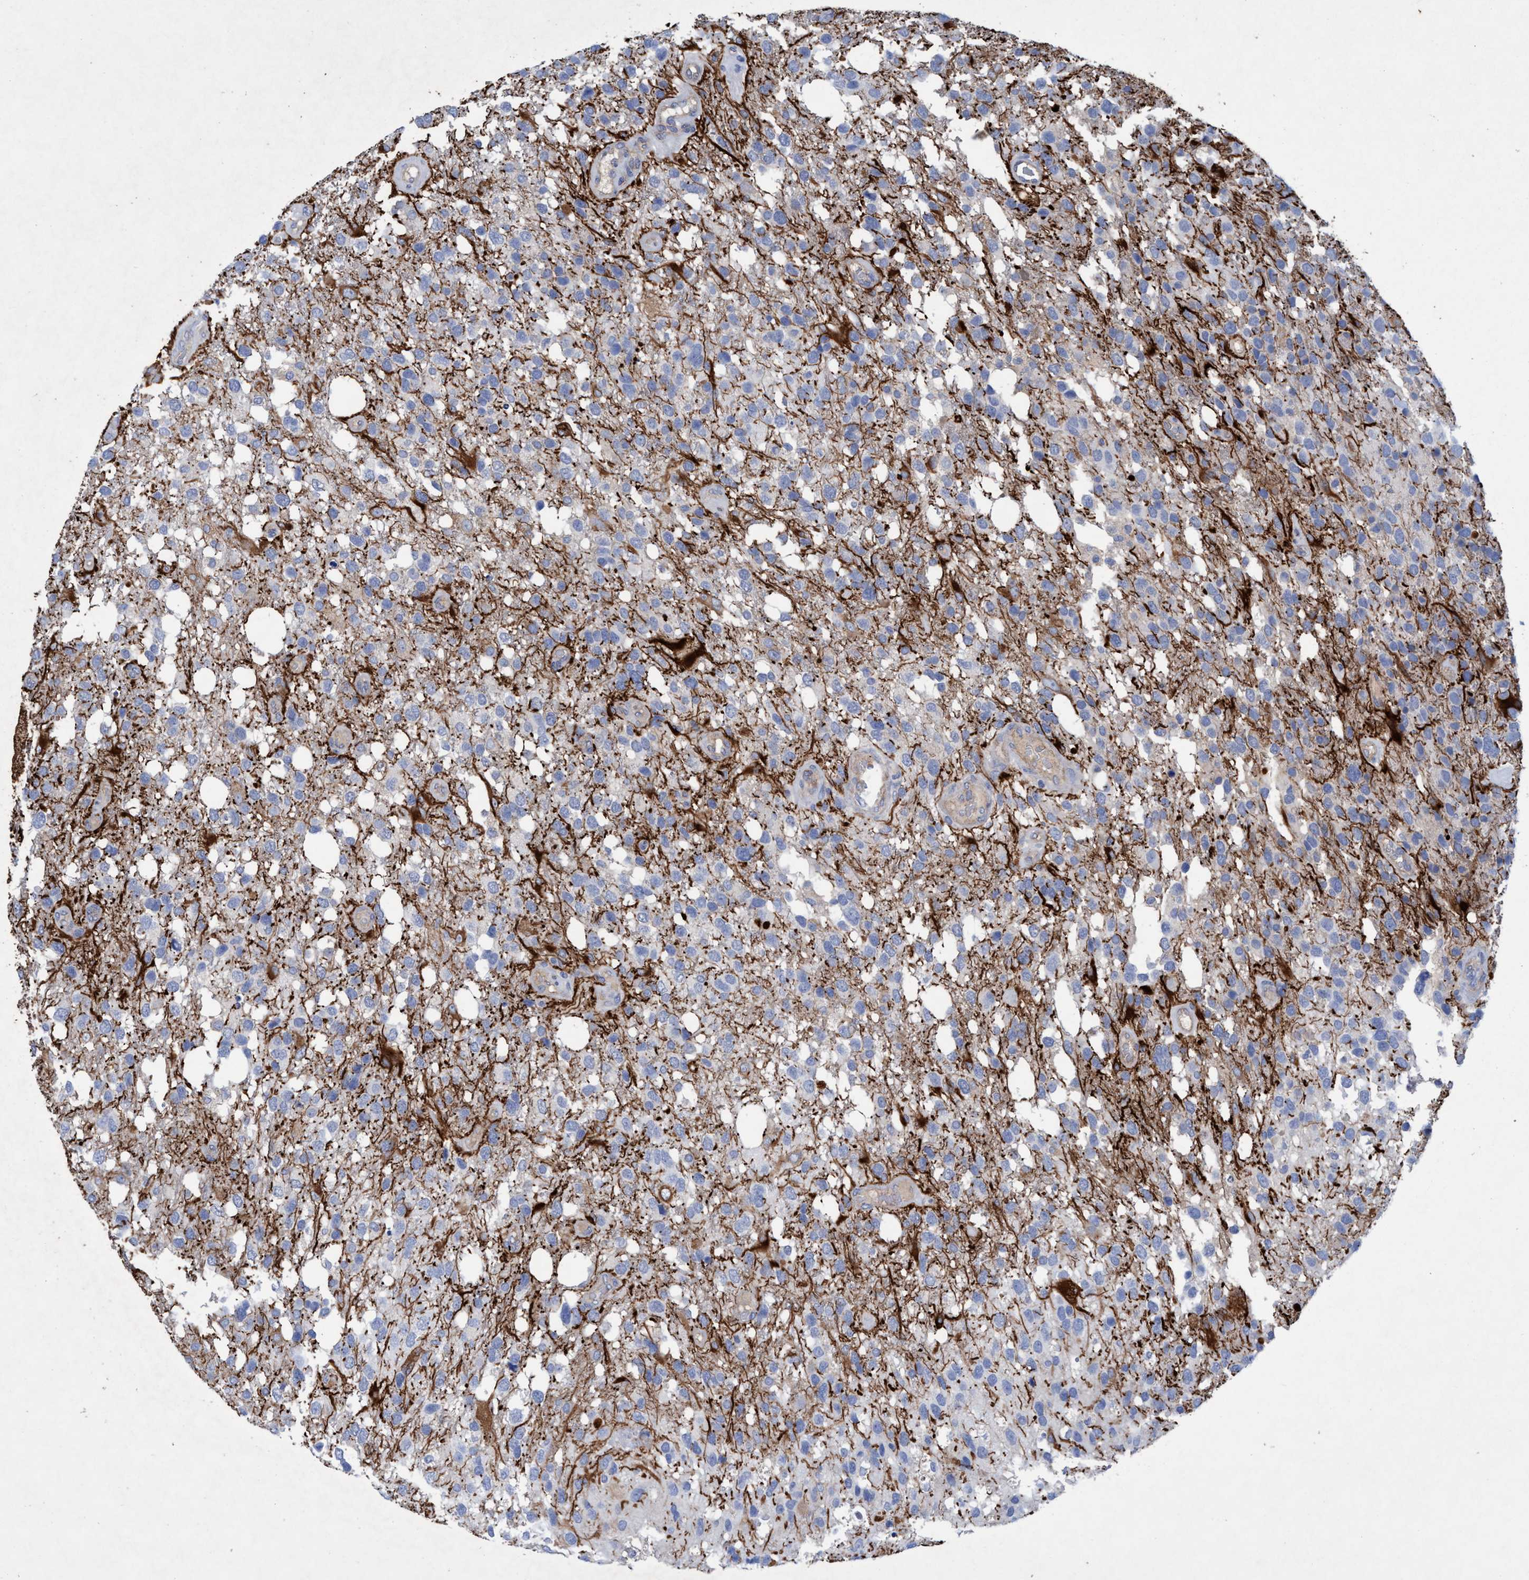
{"staining": {"intensity": "negative", "quantity": "none", "location": "none"}, "tissue": "glioma", "cell_type": "Tumor cells", "image_type": "cancer", "snomed": [{"axis": "morphology", "description": "Glioma, malignant, High grade"}, {"axis": "topography", "description": "Brain"}], "caption": "There is no significant positivity in tumor cells of glioma. The staining is performed using DAB brown chromogen with nuclei counter-stained in using hematoxylin.", "gene": "GULP1", "patient": {"sex": "female", "age": 58}}